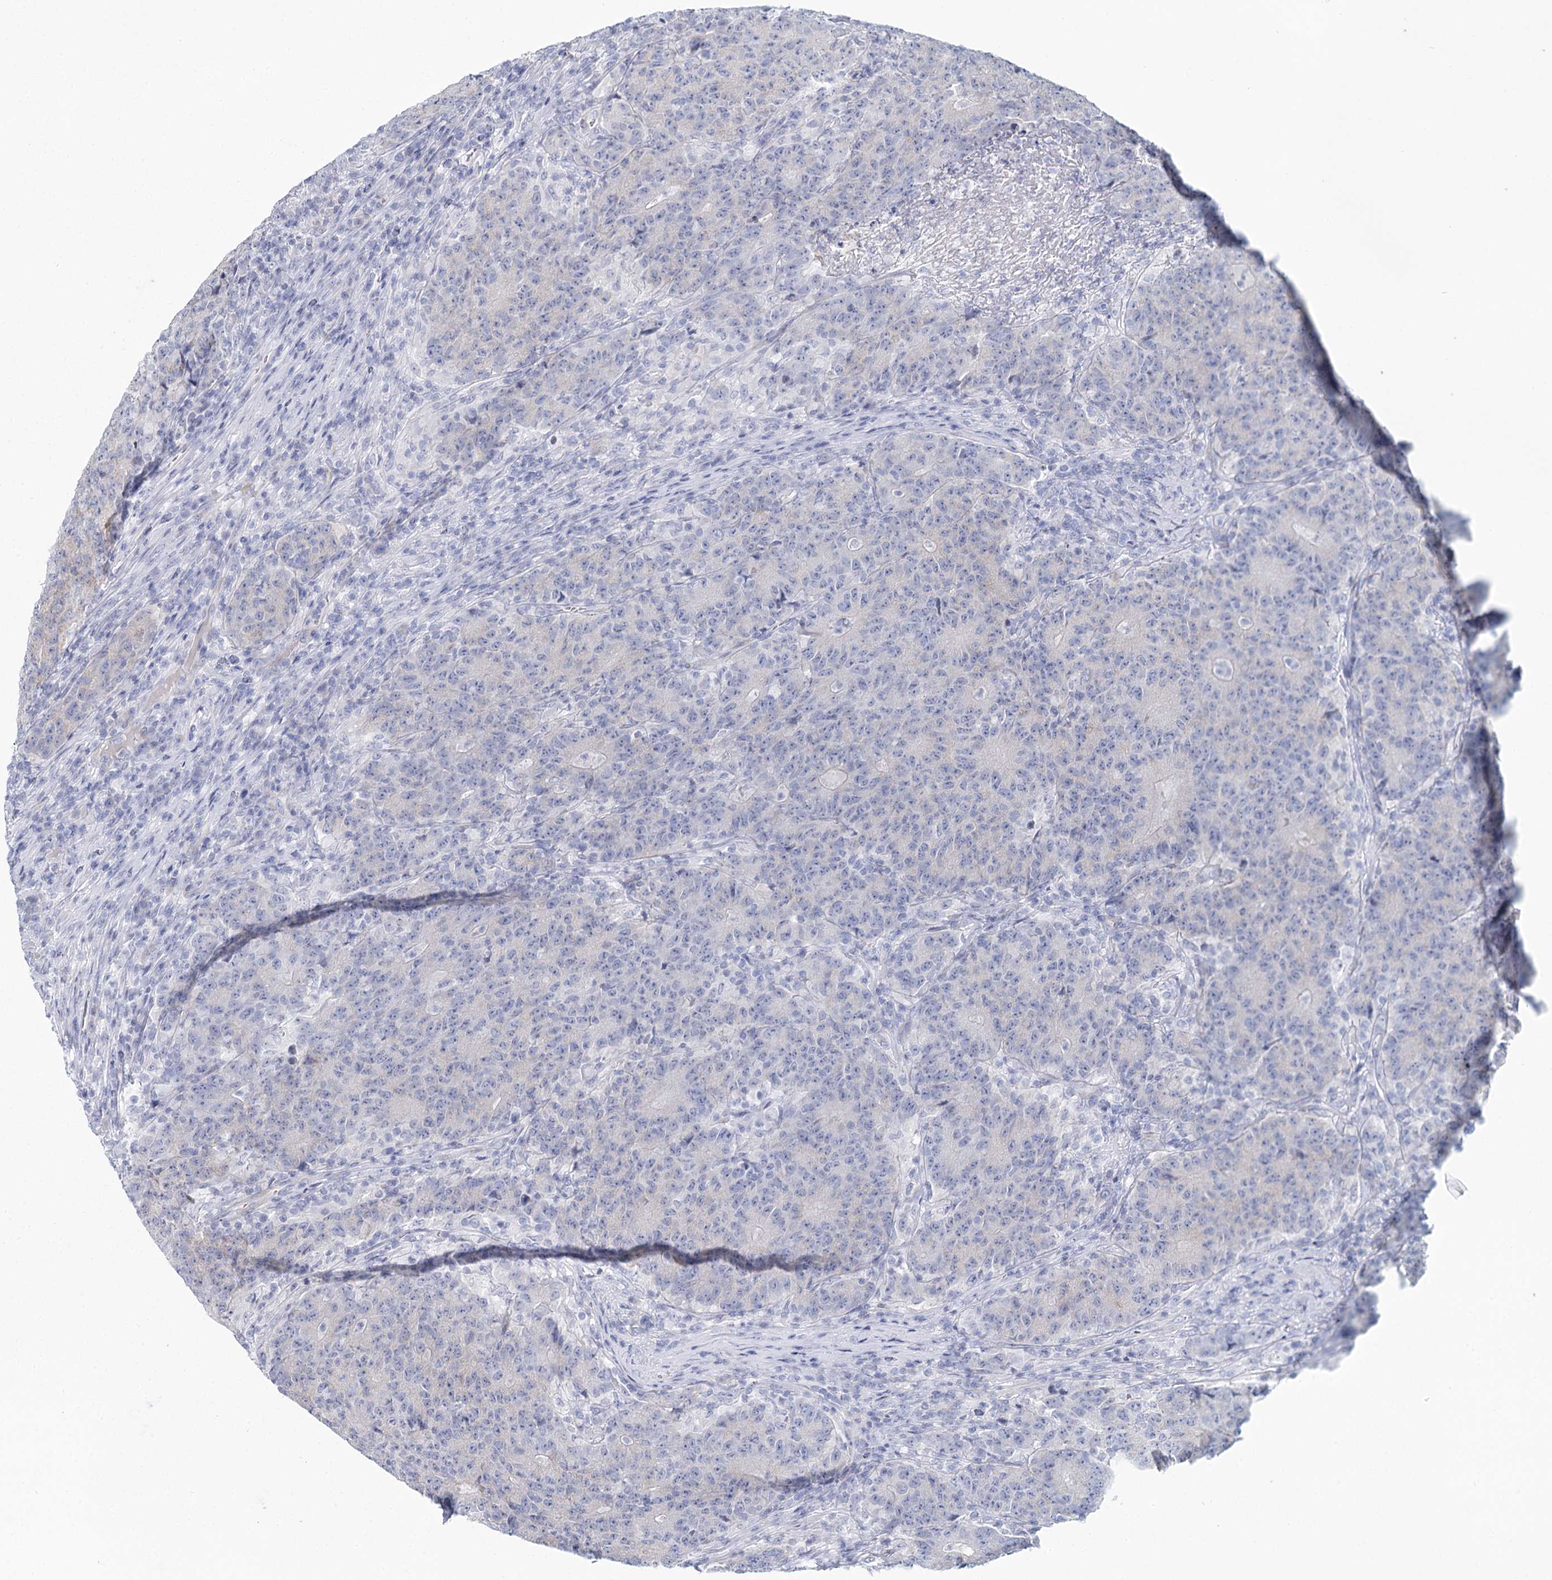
{"staining": {"intensity": "negative", "quantity": "none", "location": "none"}, "tissue": "colorectal cancer", "cell_type": "Tumor cells", "image_type": "cancer", "snomed": [{"axis": "morphology", "description": "Adenocarcinoma, NOS"}, {"axis": "topography", "description": "Colon"}], "caption": "Tumor cells are negative for protein expression in human colorectal adenocarcinoma. Nuclei are stained in blue.", "gene": "ARHGAP44", "patient": {"sex": "female", "age": 75}}